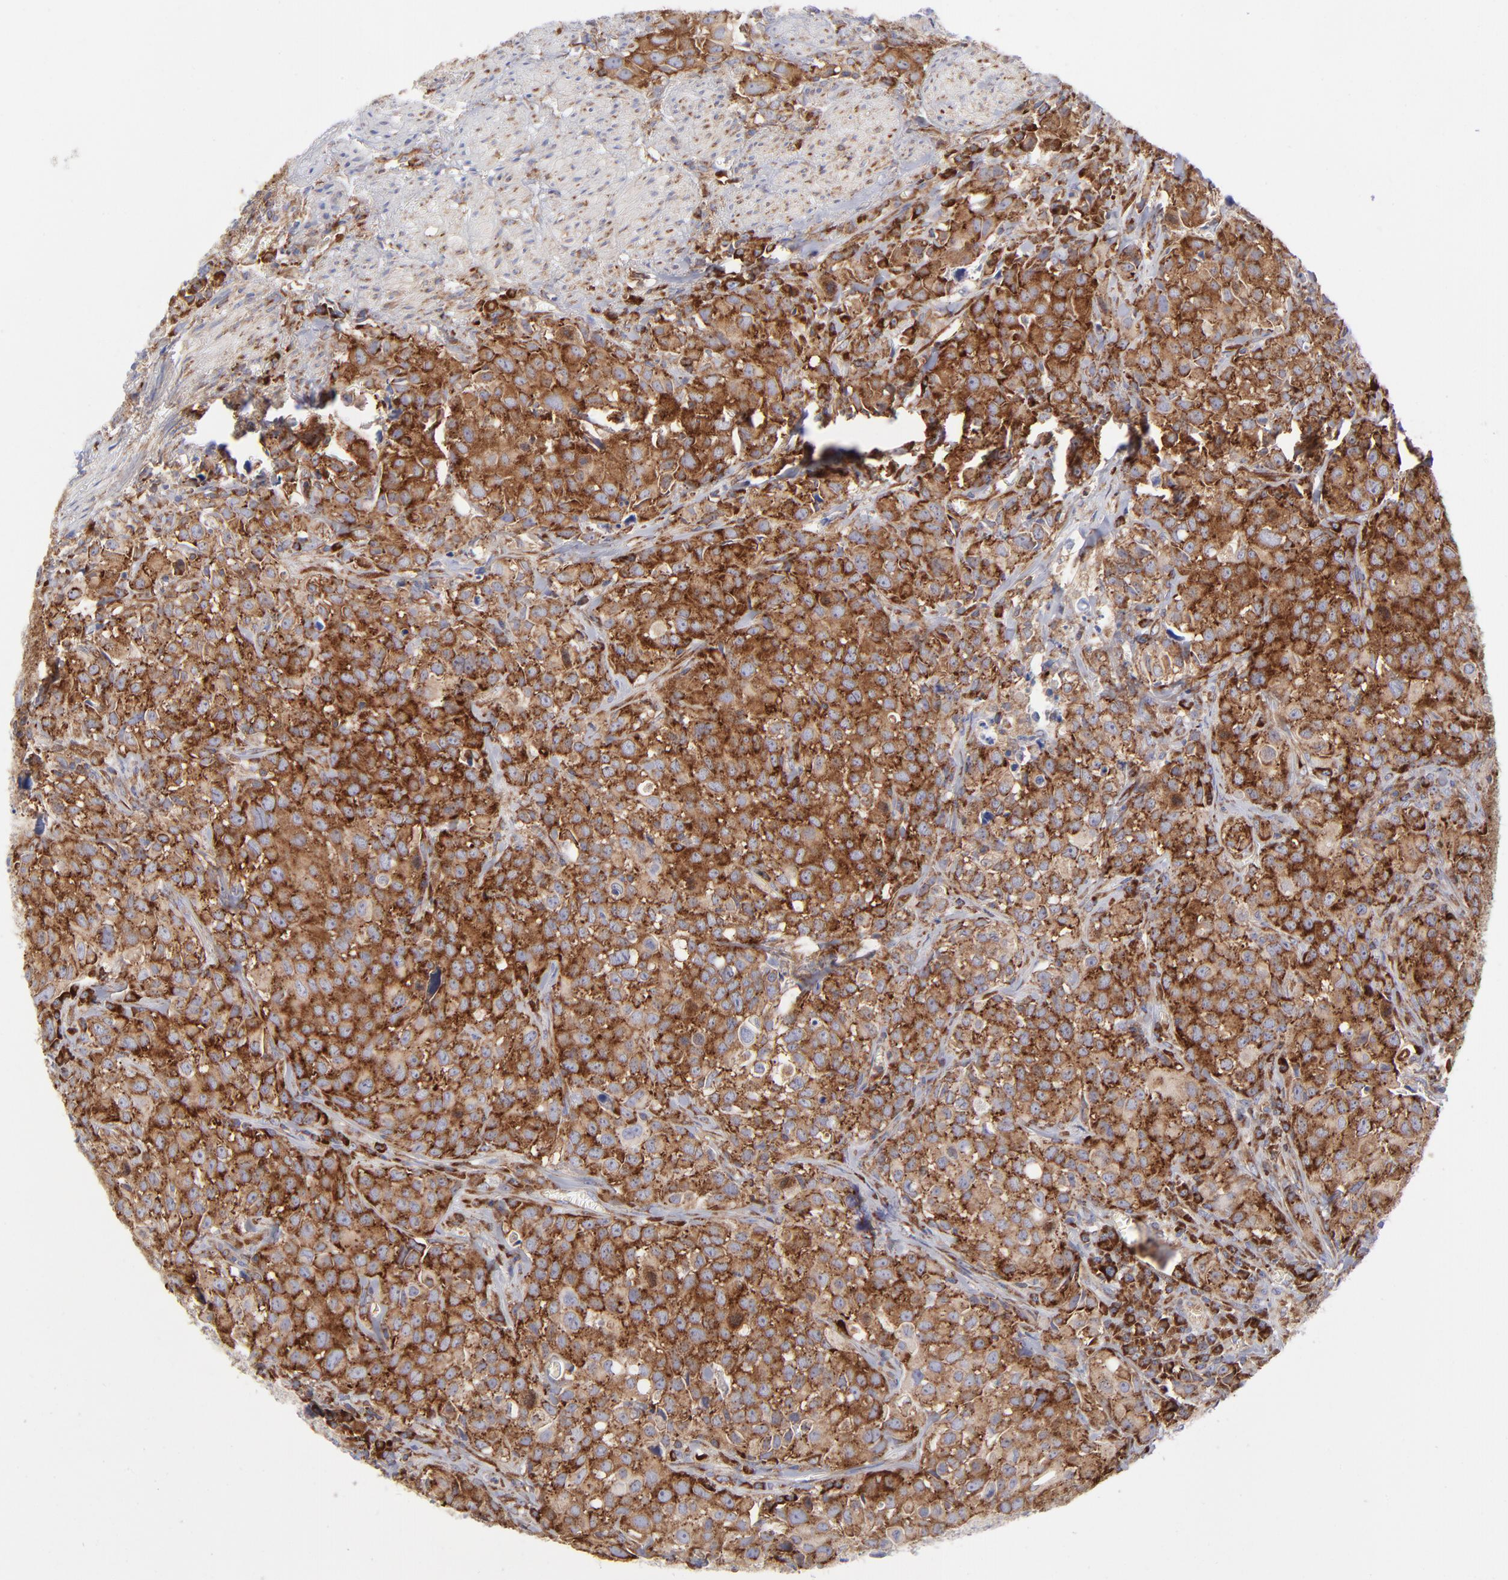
{"staining": {"intensity": "strong", "quantity": ">75%", "location": "cytoplasmic/membranous"}, "tissue": "urothelial cancer", "cell_type": "Tumor cells", "image_type": "cancer", "snomed": [{"axis": "morphology", "description": "Urothelial carcinoma, High grade"}, {"axis": "topography", "description": "Urinary bladder"}], "caption": "IHC micrograph of neoplastic tissue: urothelial carcinoma (high-grade) stained using IHC demonstrates high levels of strong protein expression localized specifically in the cytoplasmic/membranous of tumor cells, appearing as a cytoplasmic/membranous brown color.", "gene": "EIF2AK2", "patient": {"sex": "female", "age": 75}}